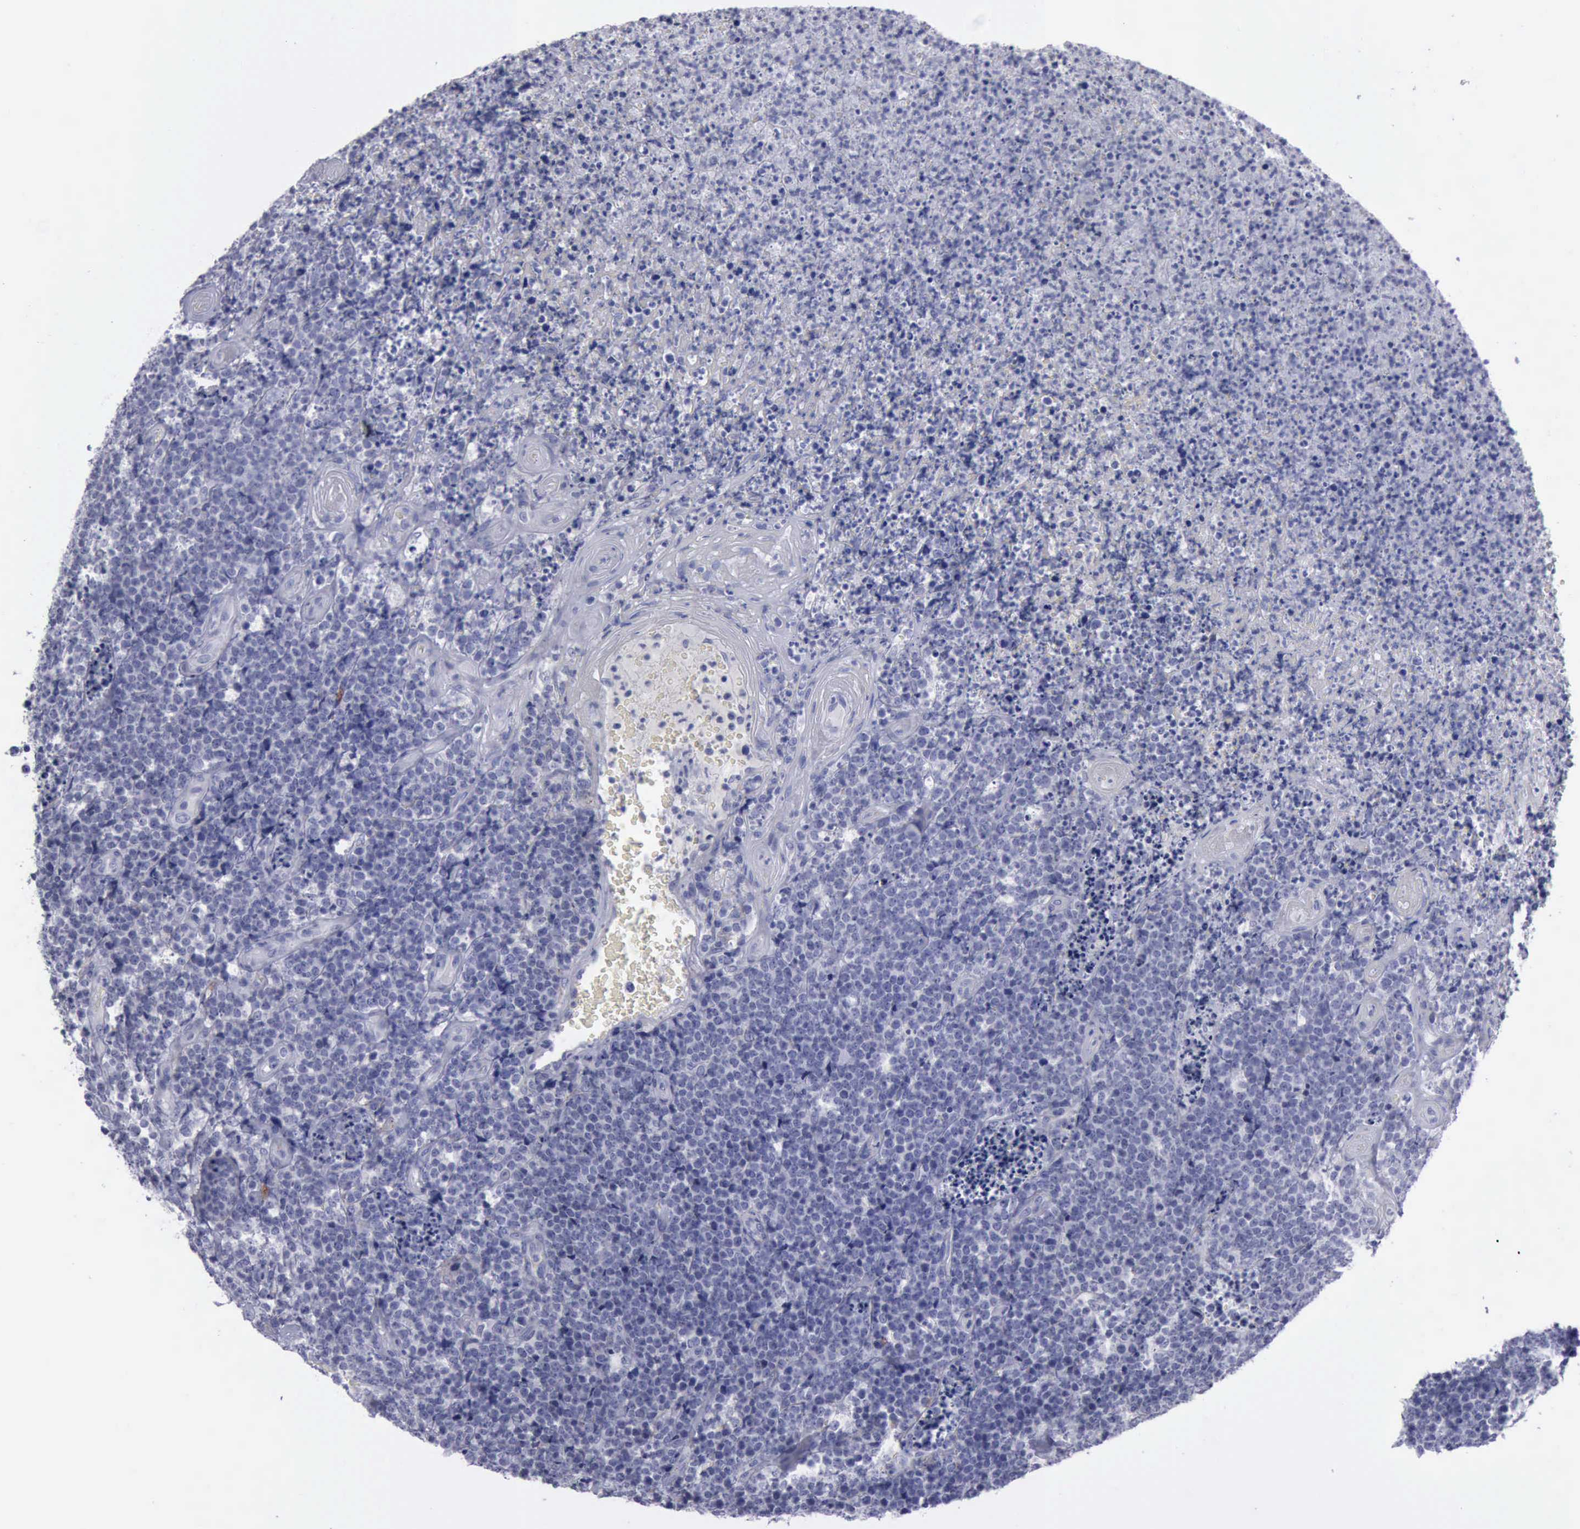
{"staining": {"intensity": "negative", "quantity": "none", "location": "none"}, "tissue": "lymphoma", "cell_type": "Tumor cells", "image_type": "cancer", "snomed": [{"axis": "morphology", "description": "Malignant lymphoma, non-Hodgkin's type, High grade"}, {"axis": "topography", "description": "Small intestine"}, {"axis": "topography", "description": "Colon"}], "caption": "This is a photomicrograph of immunohistochemistry staining of high-grade malignant lymphoma, non-Hodgkin's type, which shows no staining in tumor cells. The staining is performed using DAB (3,3'-diaminobenzidine) brown chromogen with nuclei counter-stained in using hematoxylin.", "gene": "CDH2", "patient": {"sex": "male", "age": 8}}